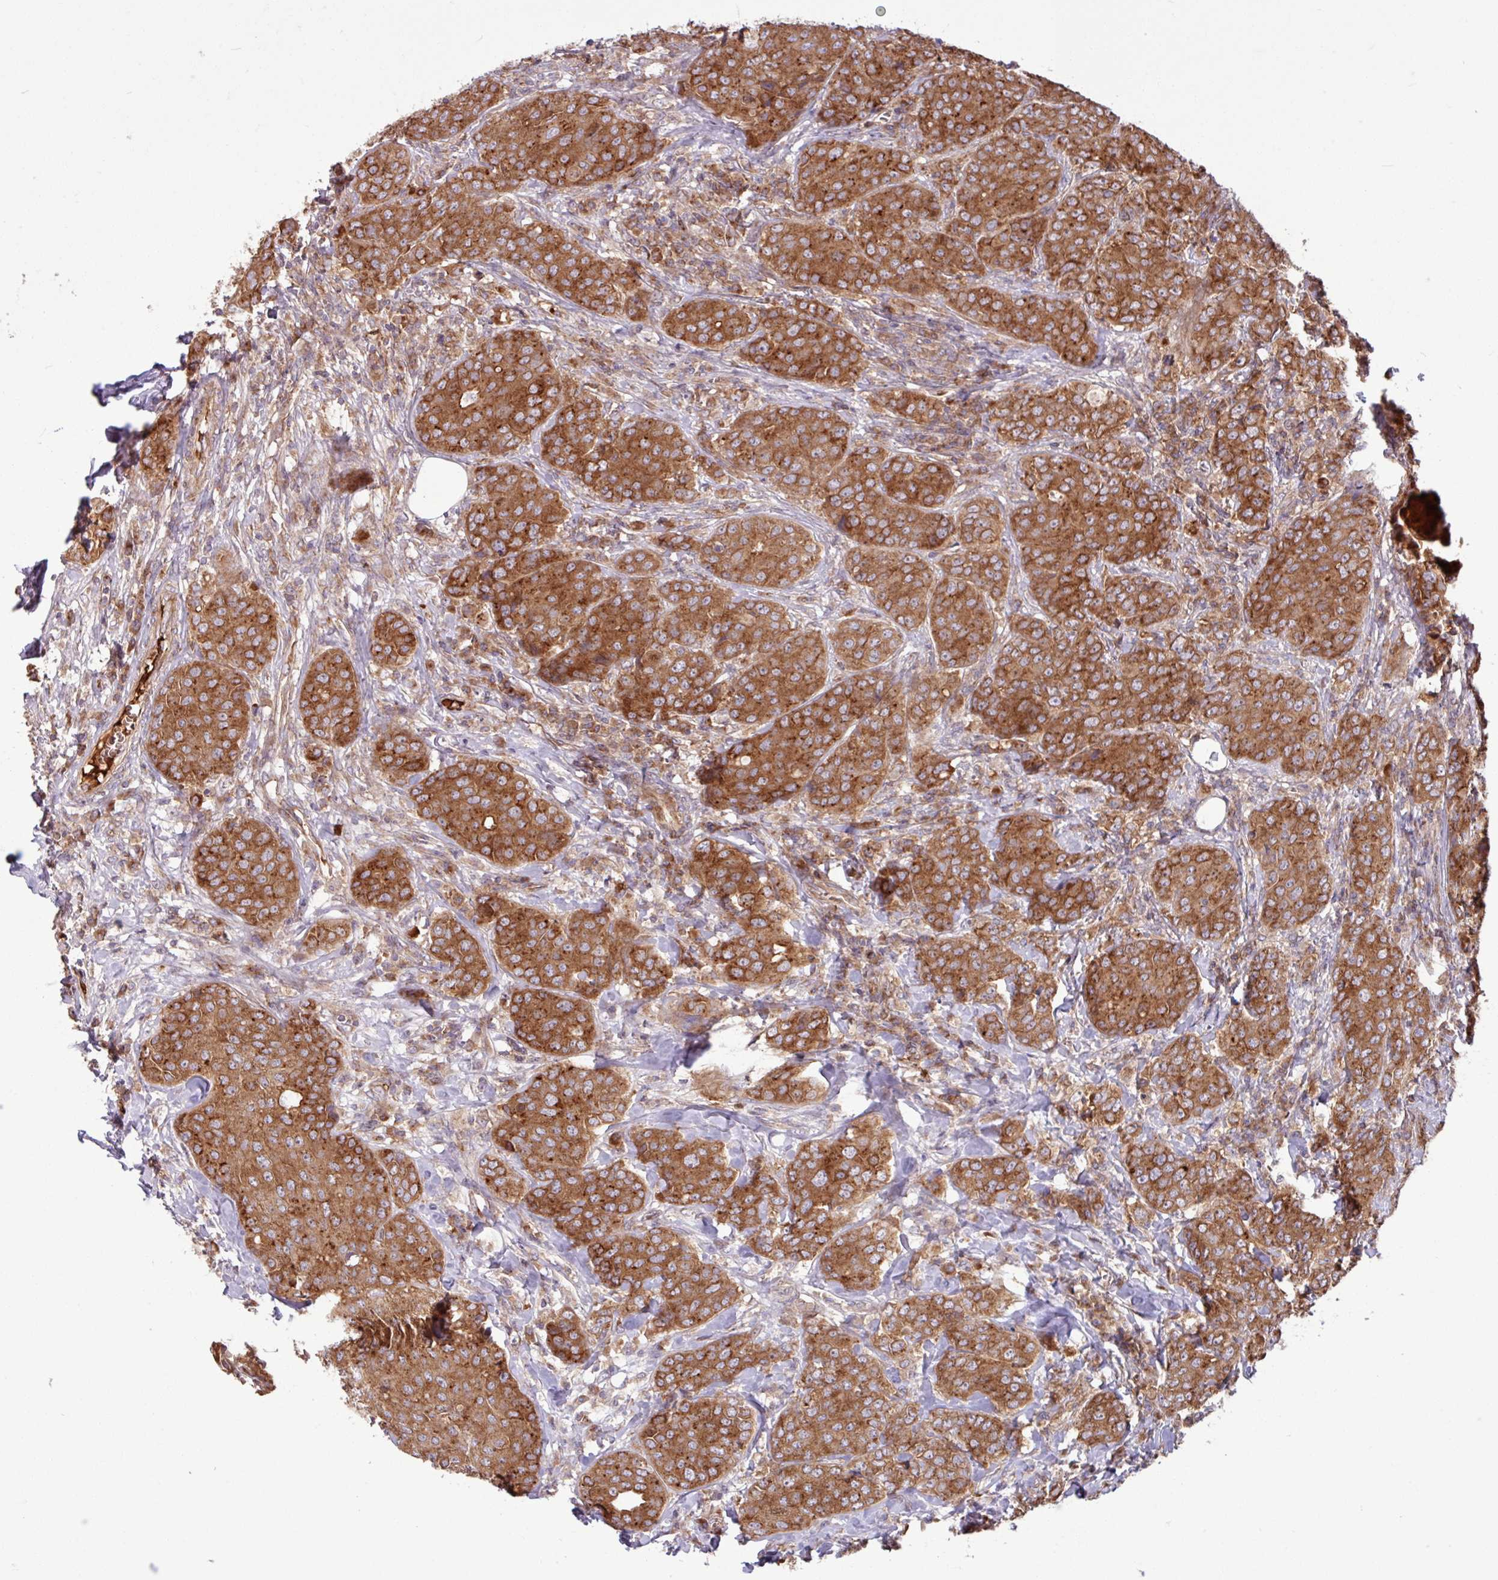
{"staining": {"intensity": "strong", "quantity": ">75%", "location": "cytoplasmic/membranous"}, "tissue": "breast cancer", "cell_type": "Tumor cells", "image_type": "cancer", "snomed": [{"axis": "morphology", "description": "Duct carcinoma"}, {"axis": "topography", "description": "Breast"}], "caption": "Breast cancer stained for a protein (brown) demonstrates strong cytoplasmic/membranous positive positivity in about >75% of tumor cells.", "gene": "LSM12", "patient": {"sex": "female", "age": 43}}